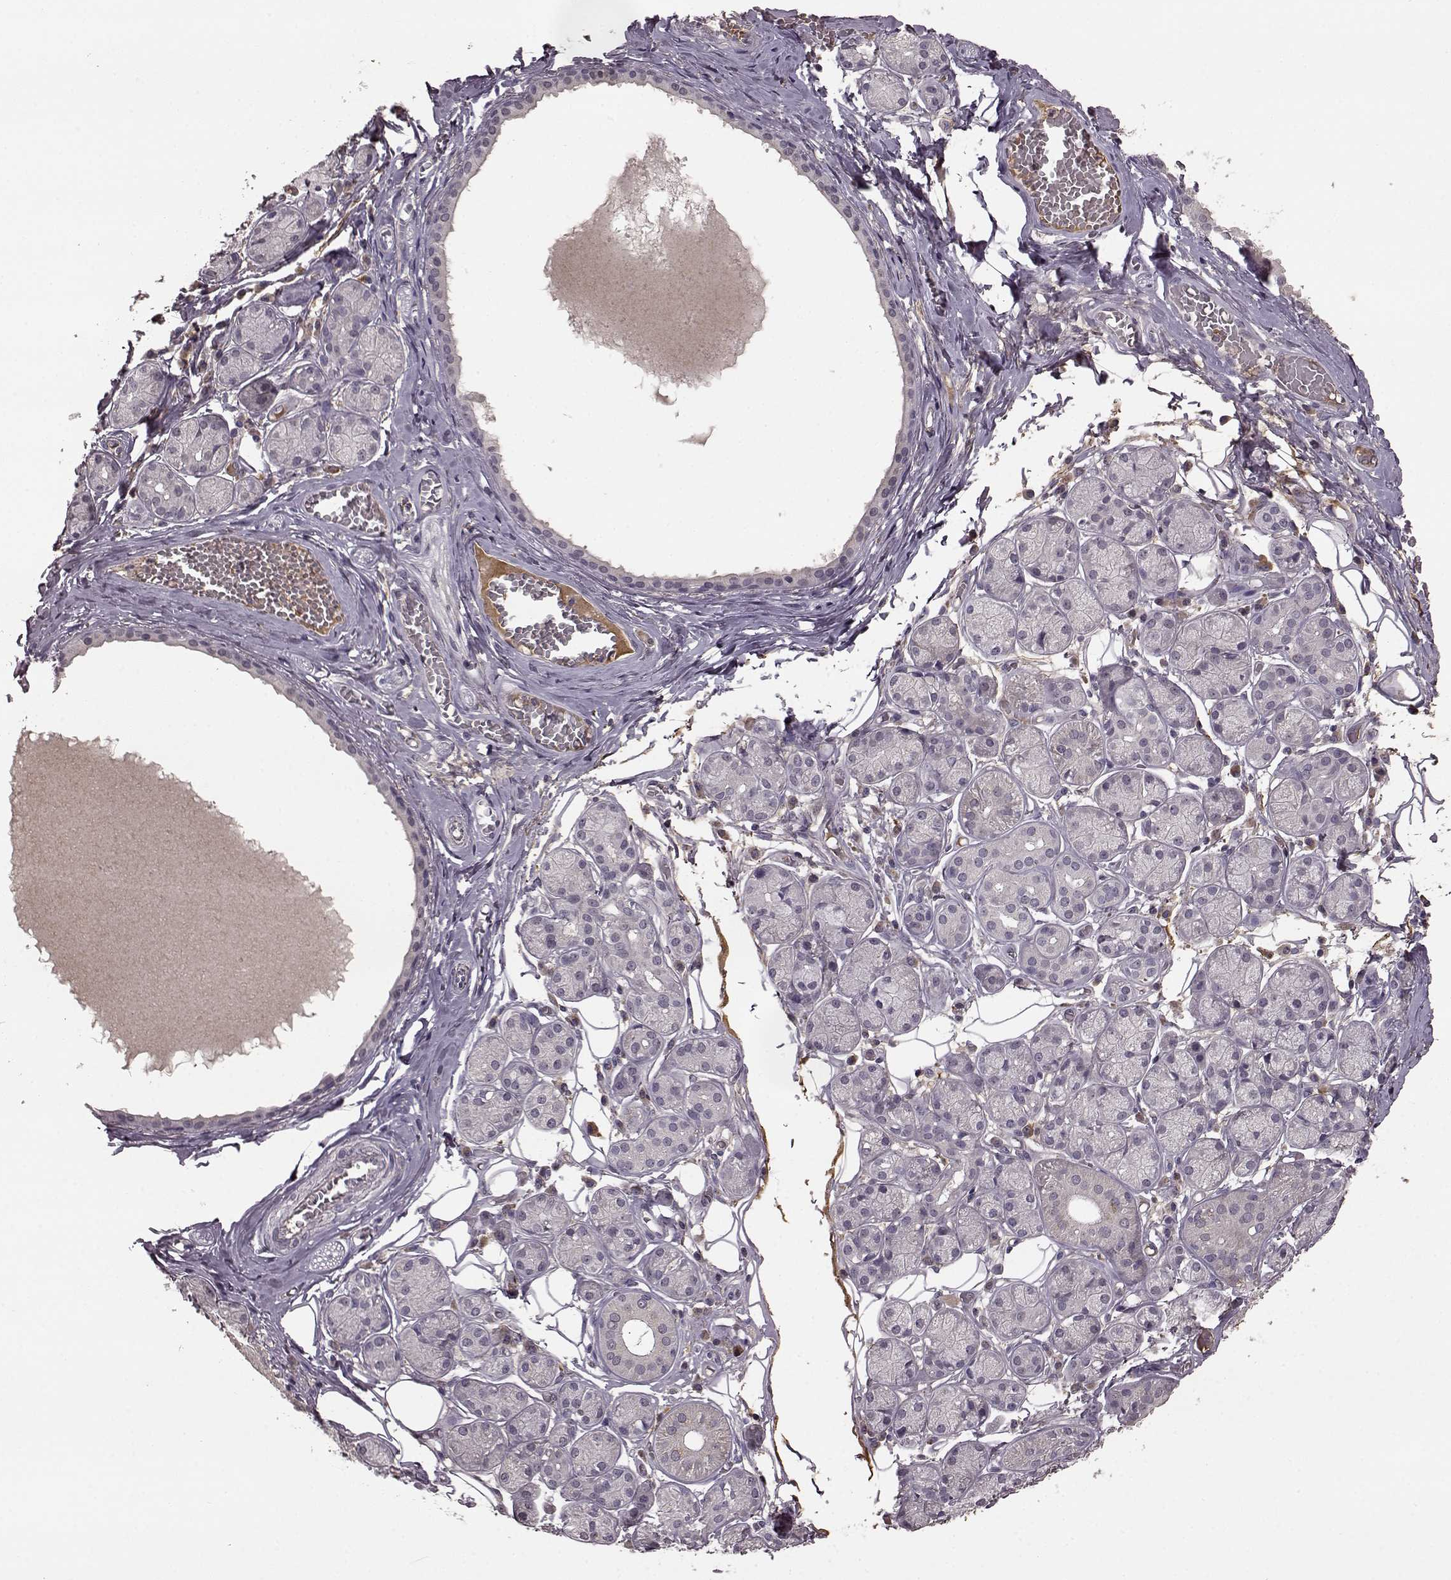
{"staining": {"intensity": "negative", "quantity": "none", "location": "none"}, "tissue": "salivary gland", "cell_type": "Glandular cells", "image_type": "normal", "snomed": [{"axis": "morphology", "description": "Normal tissue, NOS"}, {"axis": "topography", "description": "Salivary gland"}, {"axis": "topography", "description": "Peripheral nerve tissue"}], "caption": "Human salivary gland stained for a protein using IHC exhibits no positivity in glandular cells.", "gene": "NRL", "patient": {"sex": "male", "age": 71}}